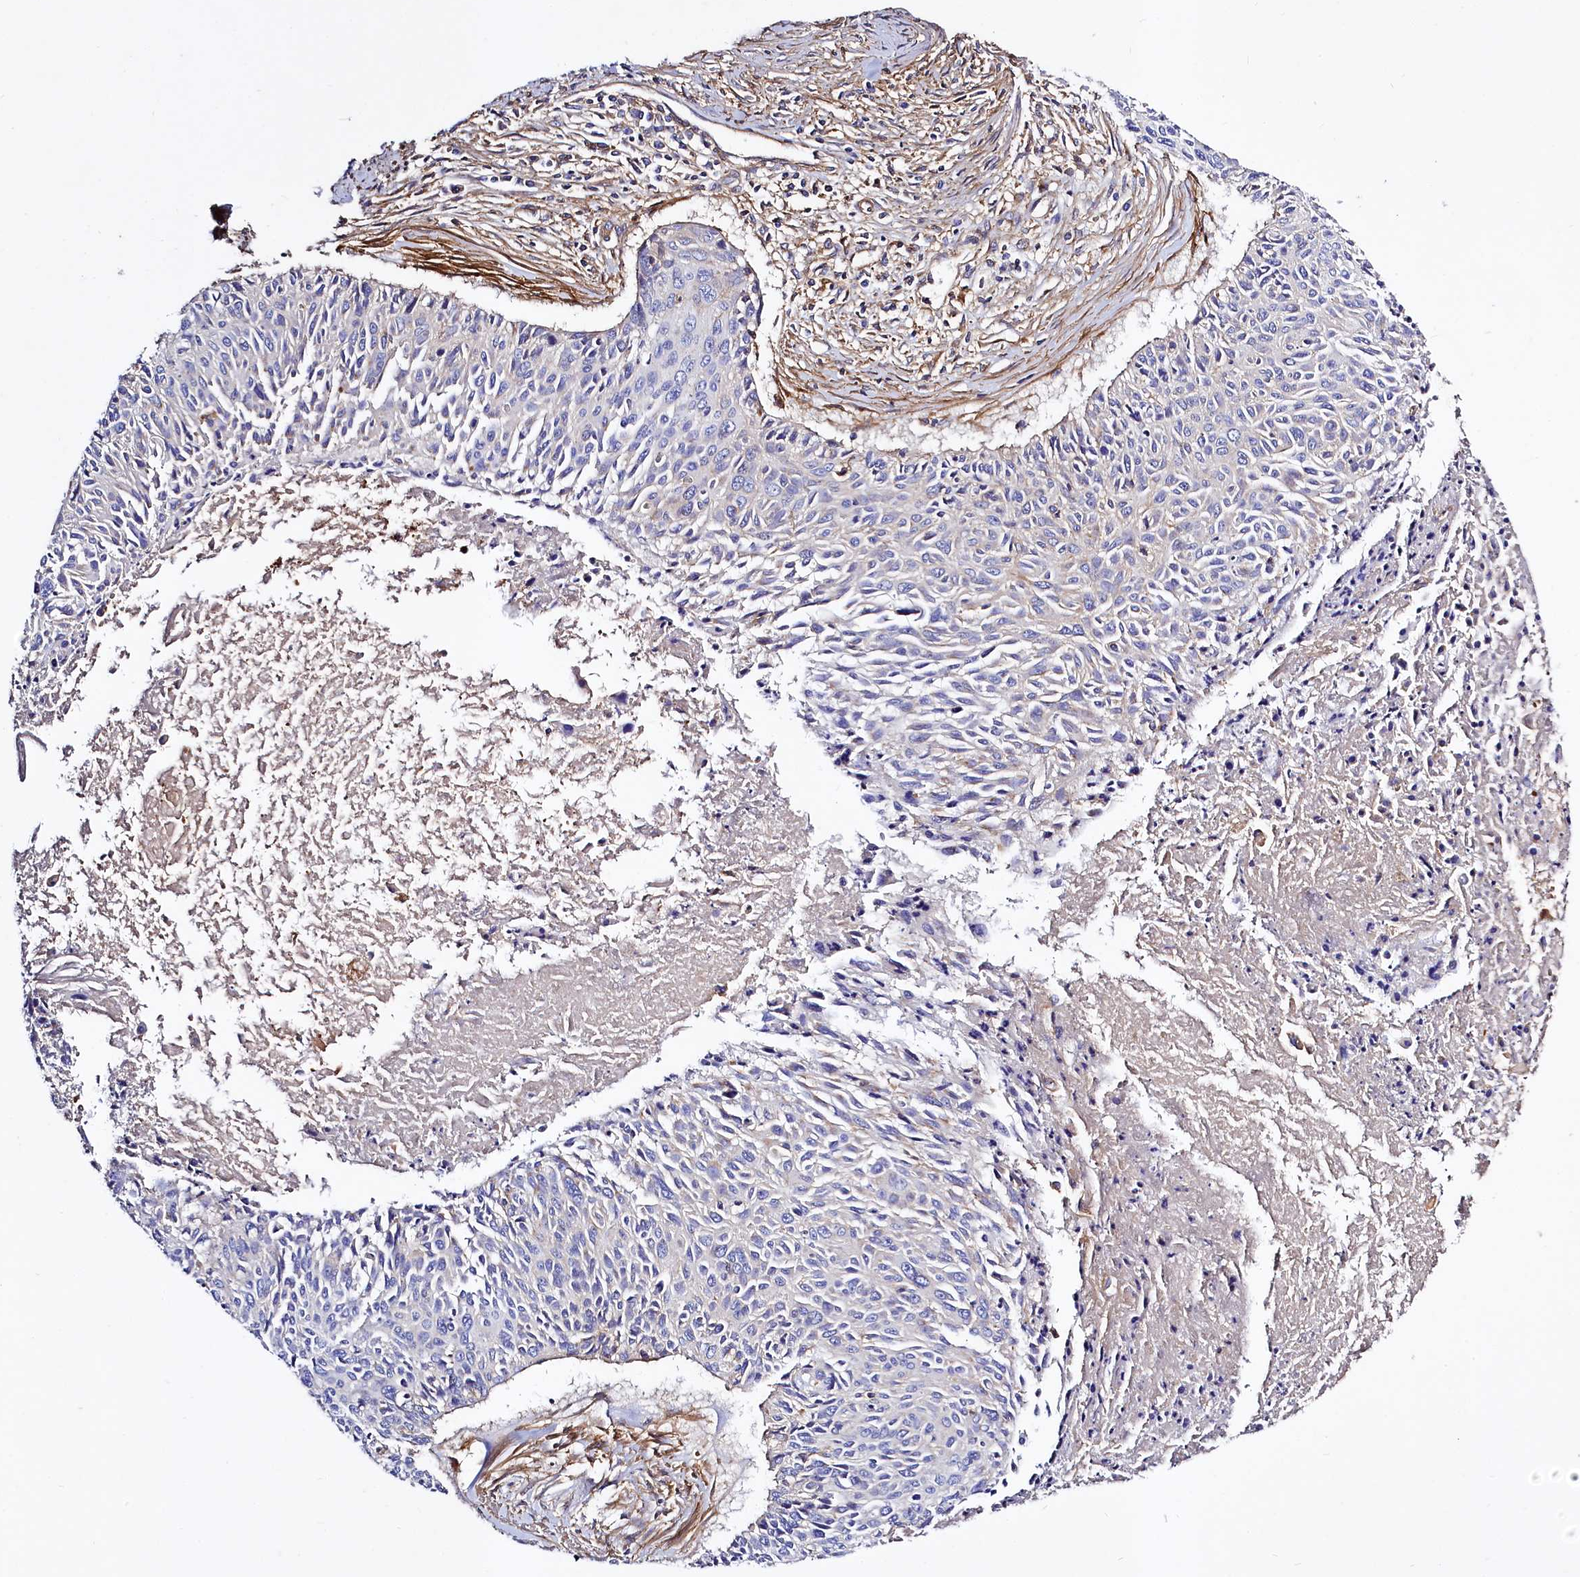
{"staining": {"intensity": "negative", "quantity": "none", "location": "none"}, "tissue": "cervical cancer", "cell_type": "Tumor cells", "image_type": "cancer", "snomed": [{"axis": "morphology", "description": "Squamous cell carcinoma, NOS"}, {"axis": "topography", "description": "Cervix"}], "caption": "DAB immunohistochemical staining of human cervical cancer (squamous cell carcinoma) demonstrates no significant positivity in tumor cells. (DAB (3,3'-diaminobenzidine) IHC visualized using brightfield microscopy, high magnification).", "gene": "ANO6", "patient": {"sex": "female", "age": 55}}